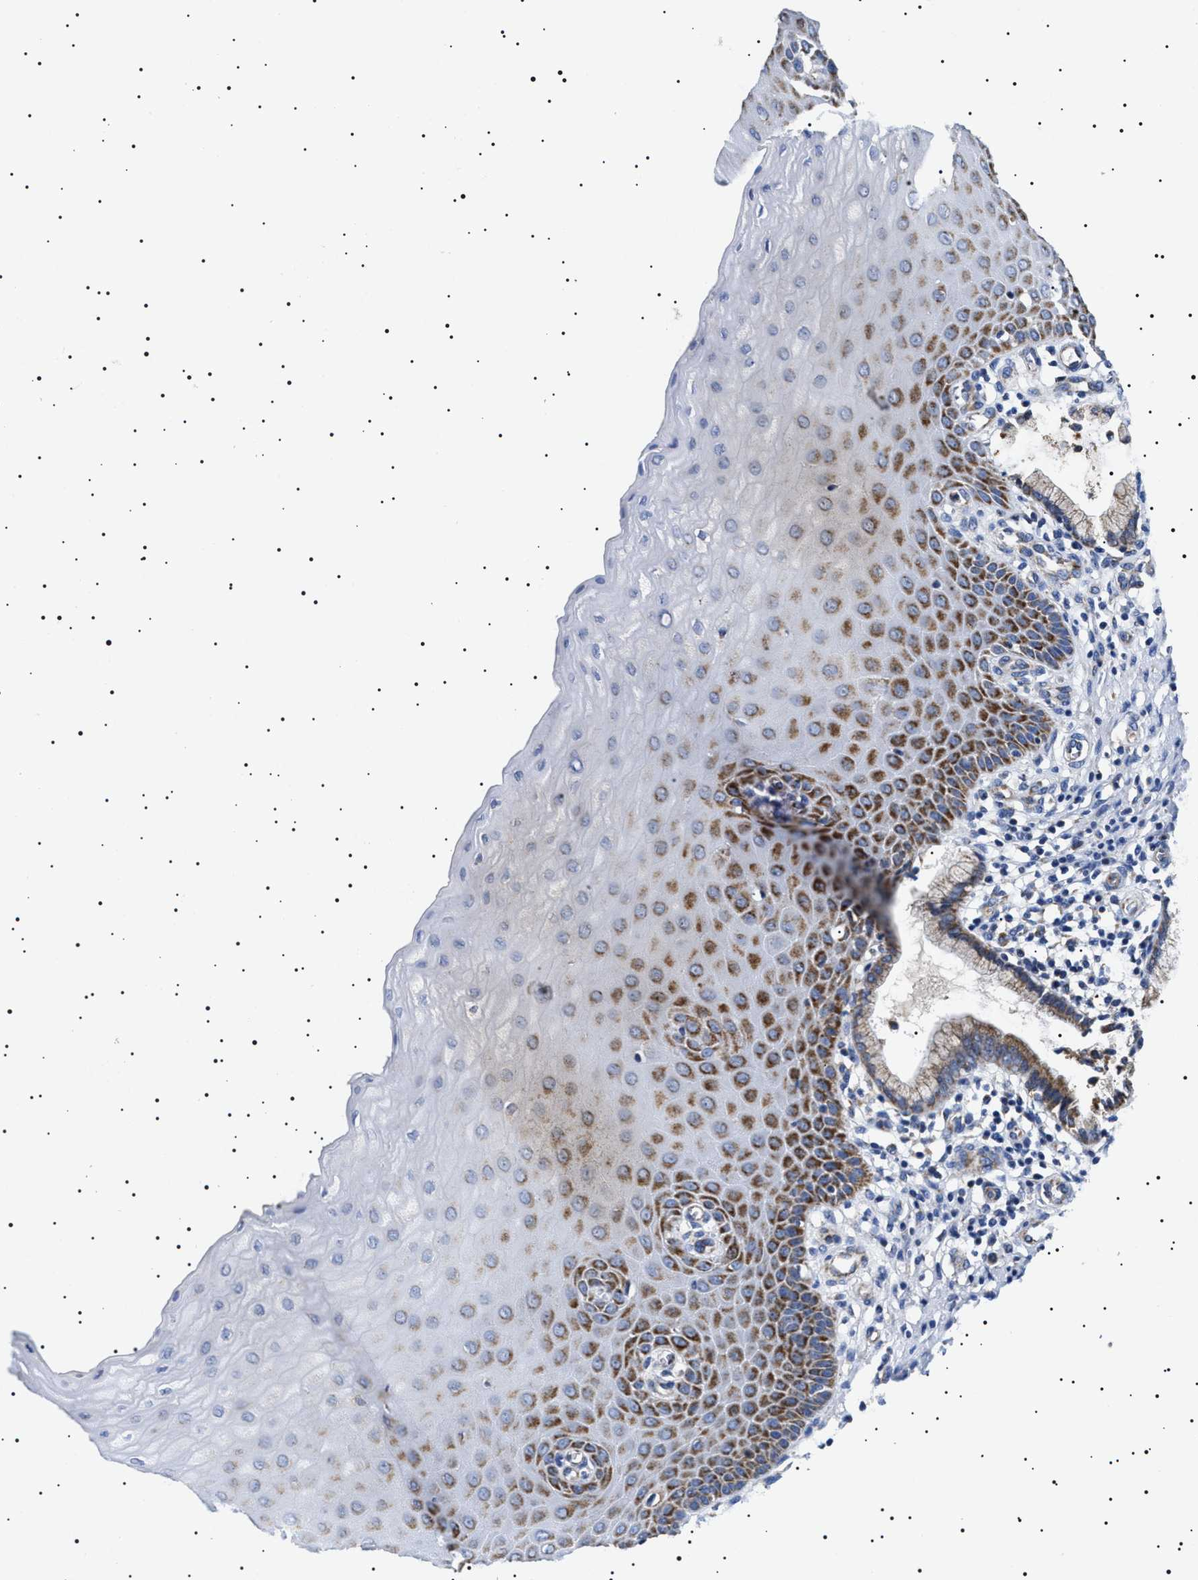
{"staining": {"intensity": "weak", "quantity": "25%-75%", "location": "cytoplasmic/membranous"}, "tissue": "cervix", "cell_type": "Glandular cells", "image_type": "normal", "snomed": [{"axis": "morphology", "description": "Normal tissue, NOS"}, {"axis": "topography", "description": "Cervix"}], "caption": "Immunohistochemistry (IHC) of normal cervix demonstrates low levels of weak cytoplasmic/membranous staining in approximately 25%-75% of glandular cells.", "gene": "CHRDL2", "patient": {"sex": "female", "age": 55}}